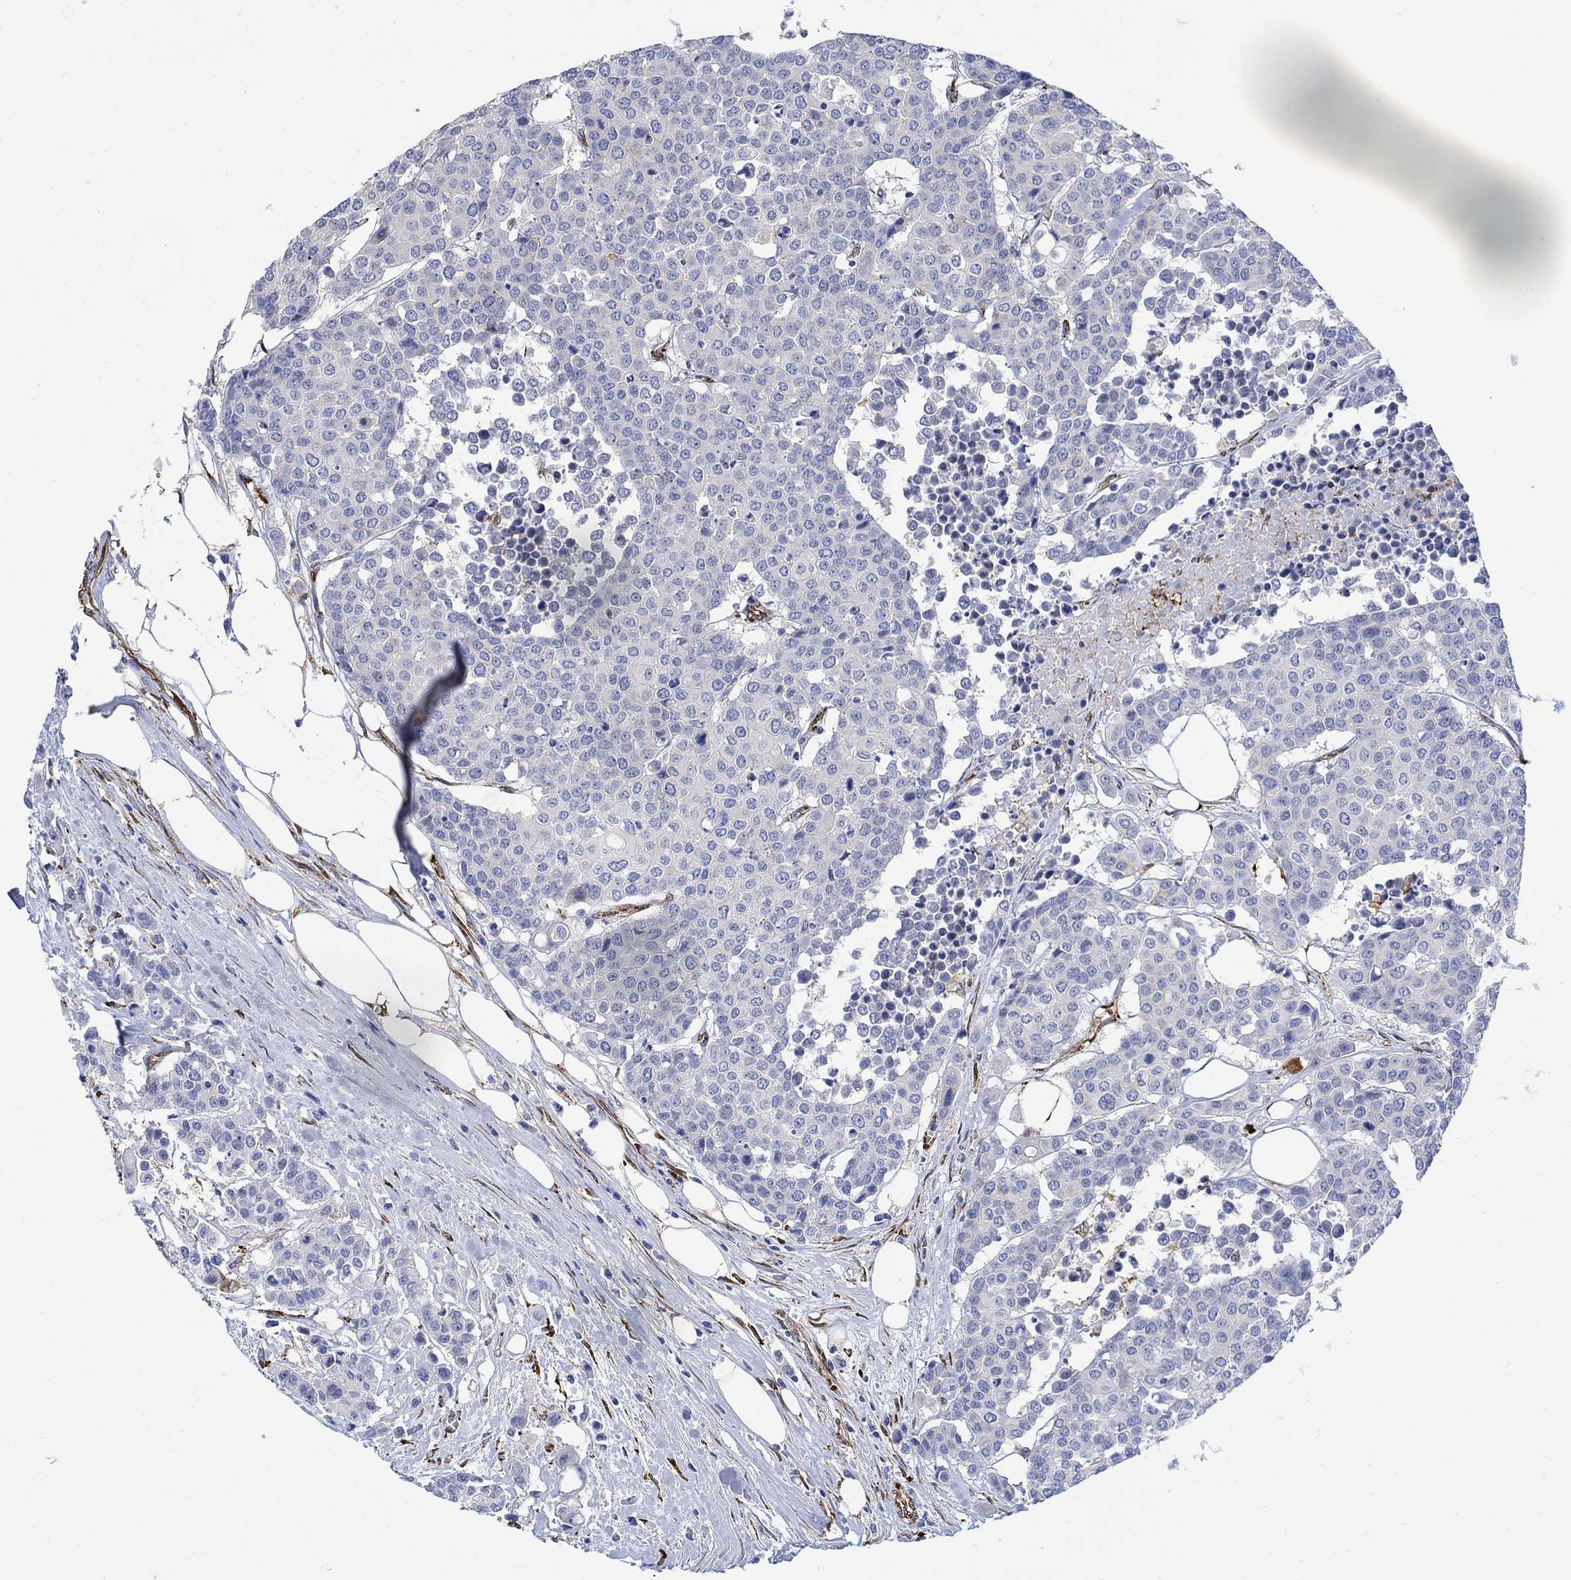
{"staining": {"intensity": "negative", "quantity": "none", "location": "none"}, "tissue": "carcinoid", "cell_type": "Tumor cells", "image_type": "cancer", "snomed": [{"axis": "morphology", "description": "Carcinoid, malignant, NOS"}, {"axis": "topography", "description": "Colon"}], "caption": "High power microscopy histopathology image of an IHC micrograph of carcinoid (malignant), revealing no significant positivity in tumor cells.", "gene": "TGM2", "patient": {"sex": "male", "age": 81}}